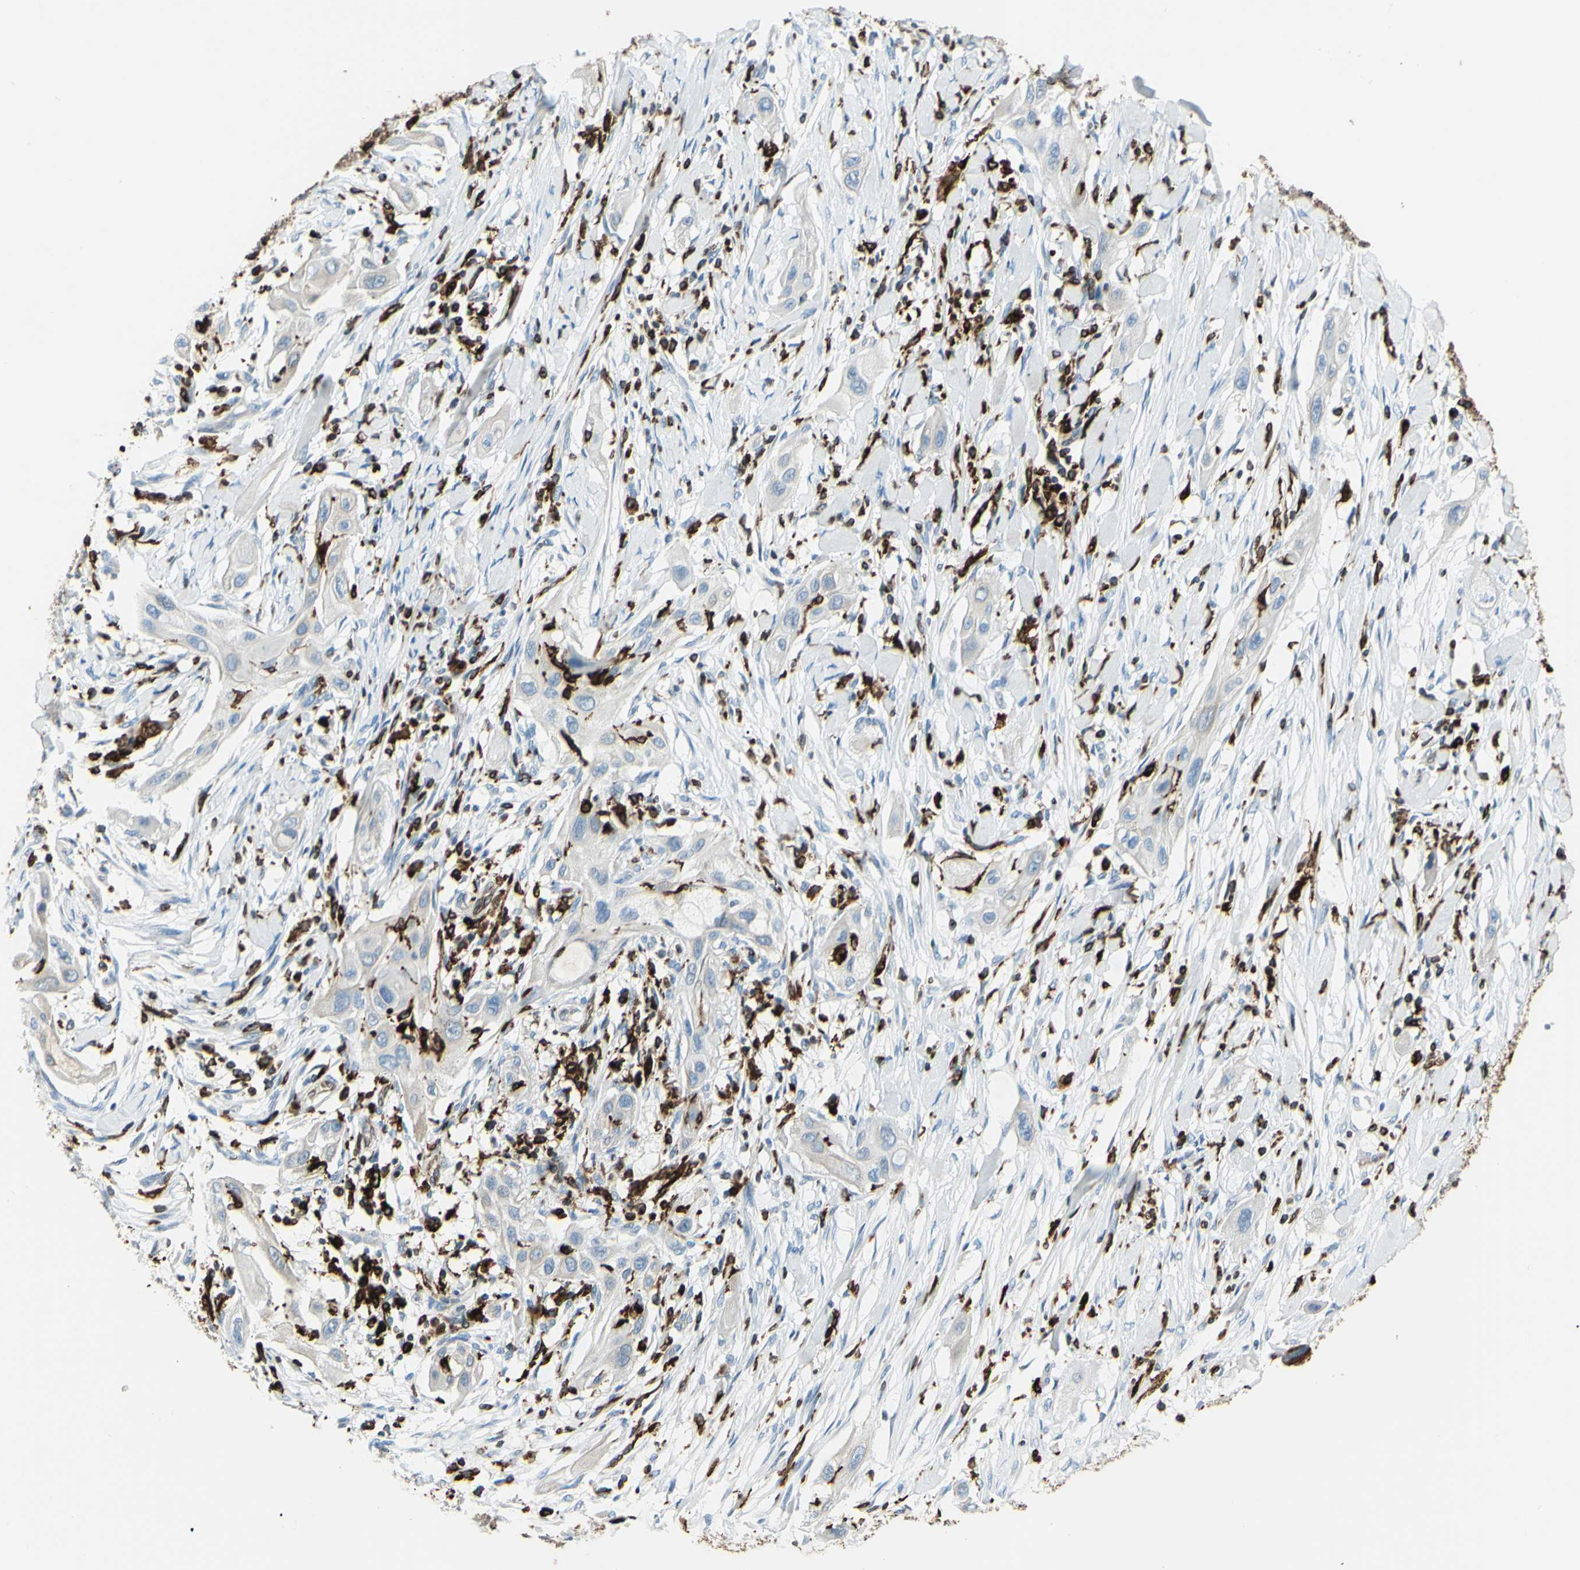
{"staining": {"intensity": "weak", "quantity": "25%-75%", "location": "cytoplasmic/membranous"}, "tissue": "lung cancer", "cell_type": "Tumor cells", "image_type": "cancer", "snomed": [{"axis": "morphology", "description": "Squamous cell carcinoma, NOS"}, {"axis": "topography", "description": "Lung"}], "caption": "IHC (DAB) staining of lung cancer shows weak cytoplasmic/membranous protein staining in approximately 25%-75% of tumor cells.", "gene": "CD74", "patient": {"sex": "female", "age": 47}}